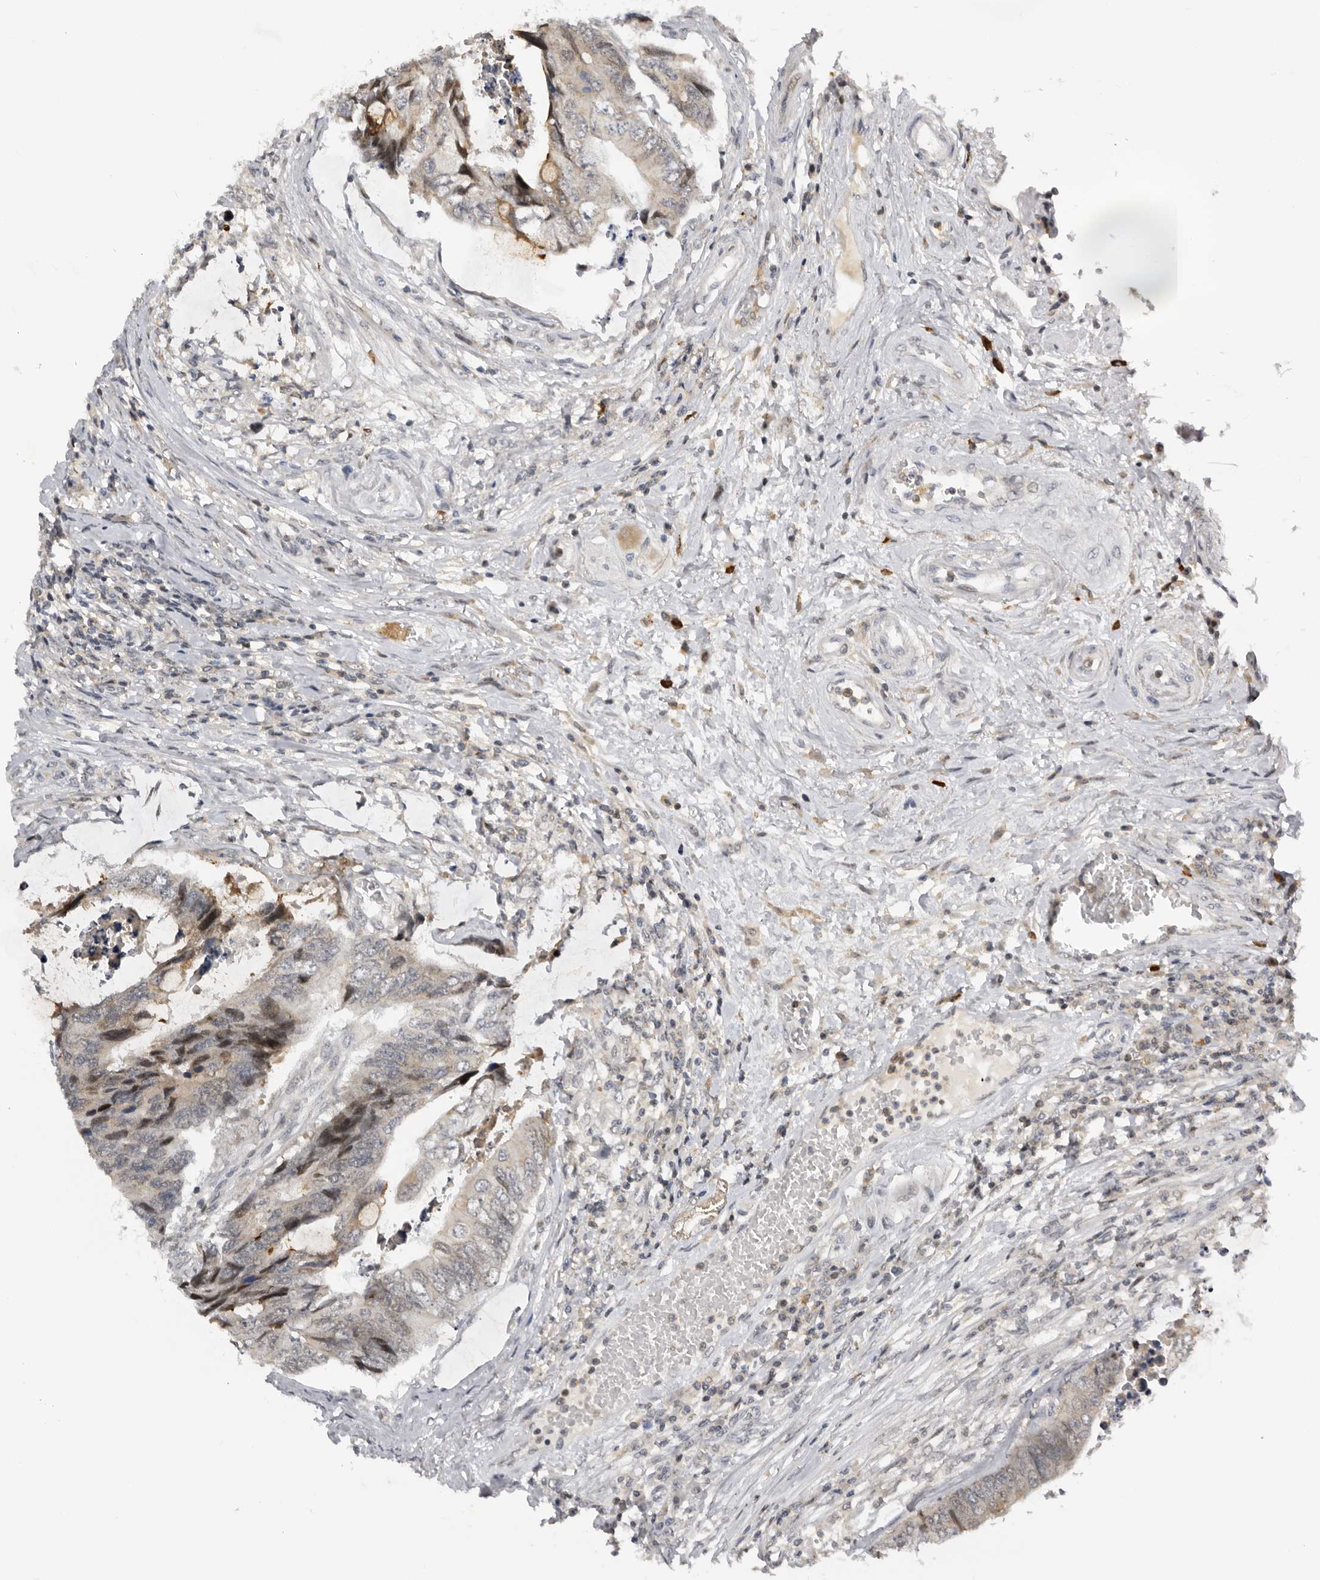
{"staining": {"intensity": "weak", "quantity": "<25%", "location": "cytoplasmic/membranous"}, "tissue": "colorectal cancer", "cell_type": "Tumor cells", "image_type": "cancer", "snomed": [{"axis": "morphology", "description": "Adenocarcinoma, NOS"}, {"axis": "topography", "description": "Rectum"}], "caption": "The micrograph reveals no staining of tumor cells in colorectal adenocarcinoma. (Stains: DAB IHC with hematoxylin counter stain, Microscopy: brightfield microscopy at high magnification).", "gene": "KIF2B", "patient": {"sex": "male", "age": 84}}